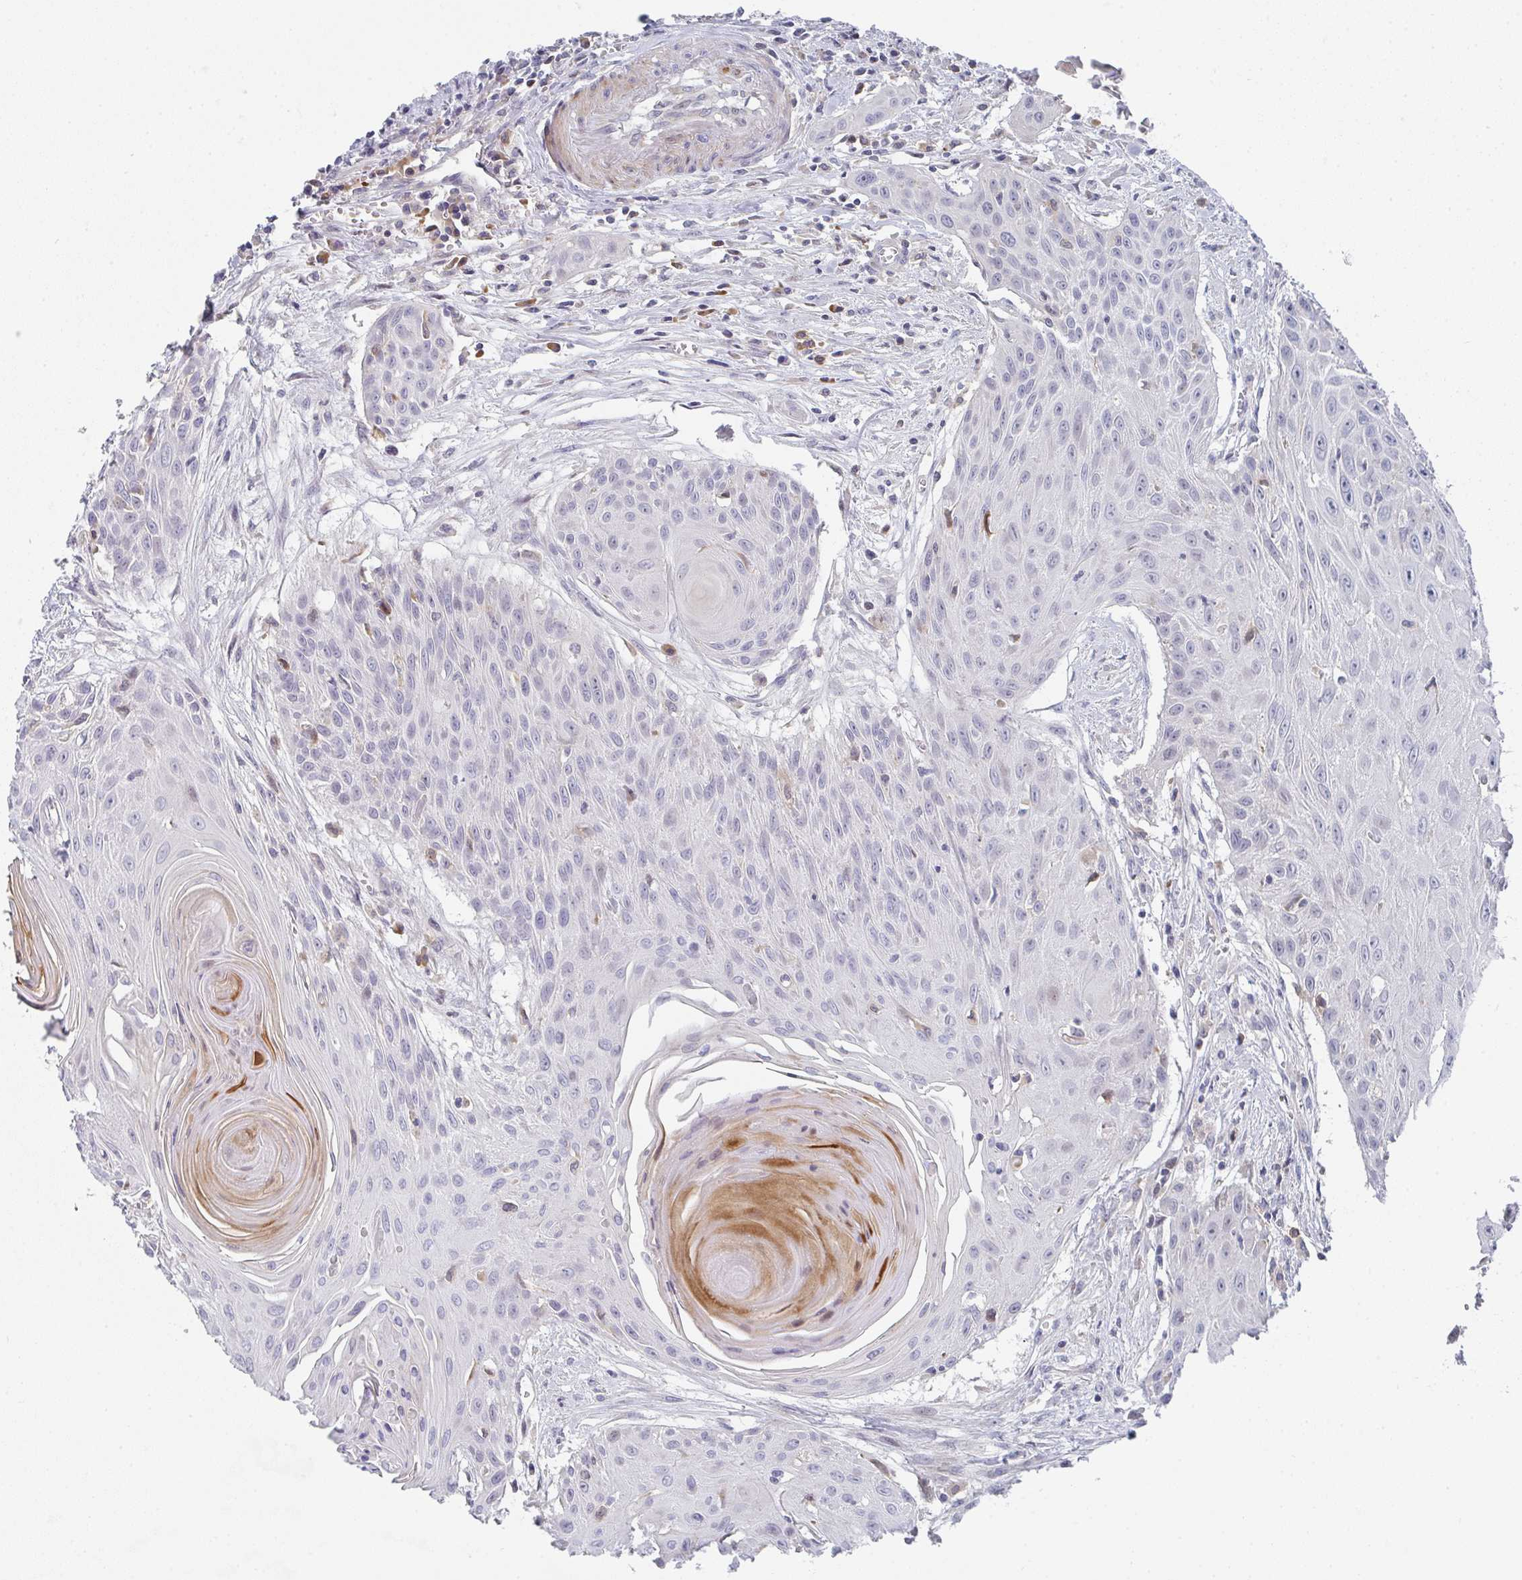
{"staining": {"intensity": "negative", "quantity": "none", "location": "none"}, "tissue": "head and neck cancer", "cell_type": "Tumor cells", "image_type": "cancer", "snomed": [{"axis": "morphology", "description": "Squamous cell carcinoma, NOS"}, {"axis": "topography", "description": "Lymph node"}, {"axis": "topography", "description": "Salivary gland"}, {"axis": "topography", "description": "Head-Neck"}], "caption": "A micrograph of human head and neck cancer is negative for staining in tumor cells.", "gene": "KLHL33", "patient": {"sex": "female", "age": 74}}